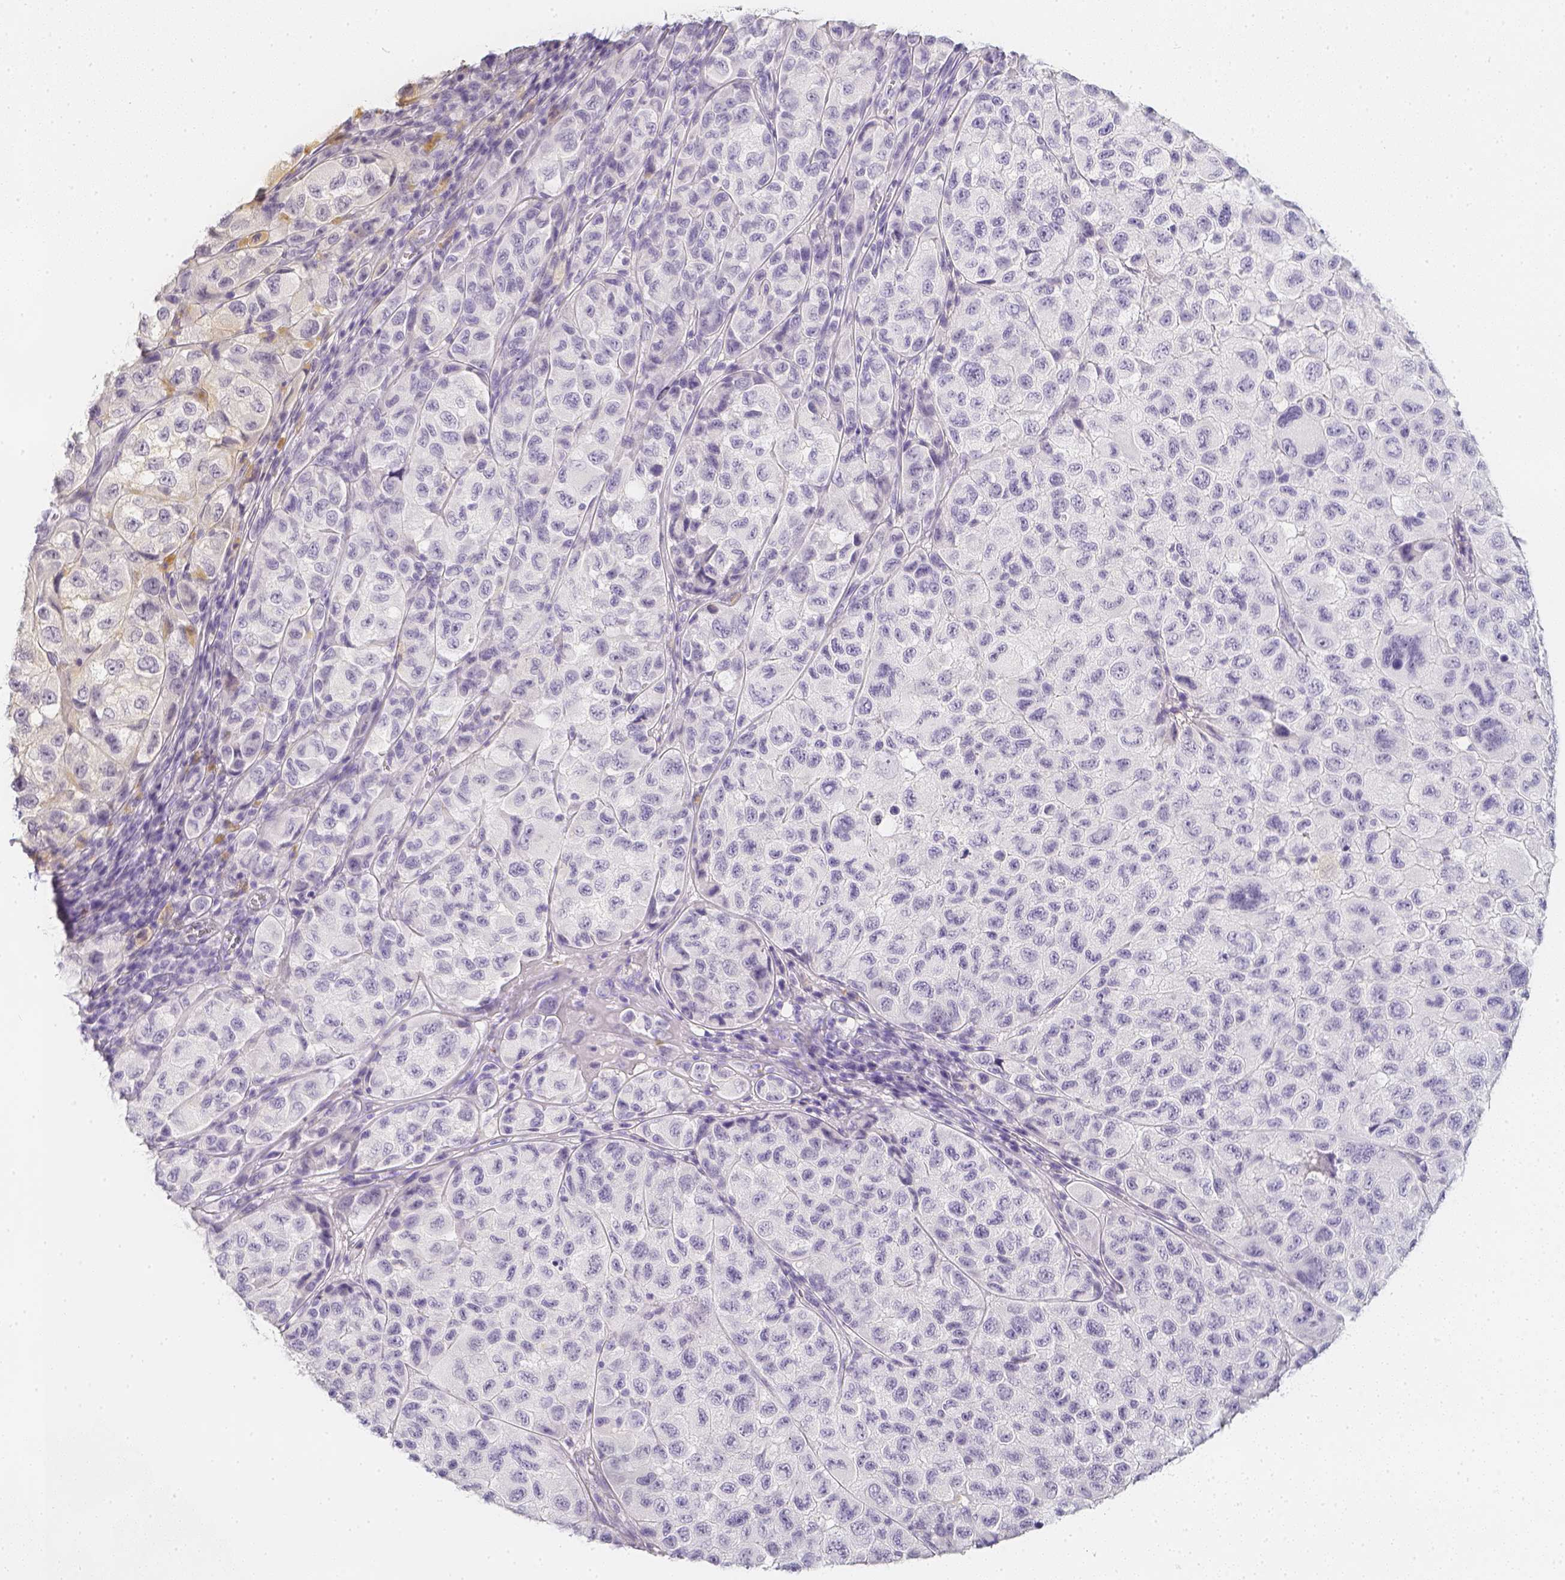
{"staining": {"intensity": "negative", "quantity": "none", "location": "none"}, "tissue": "melanoma", "cell_type": "Tumor cells", "image_type": "cancer", "snomed": [{"axis": "morphology", "description": "Malignant melanoma, NOS"}, {"axis": "topography", "description": "Skin"}], "caption": "Immunohistochemical staining of malignant melanoma shows no significant expression in tumor cells.", "gene": "SLC18A1", "patient": {"sex": "male", "age": 93}}